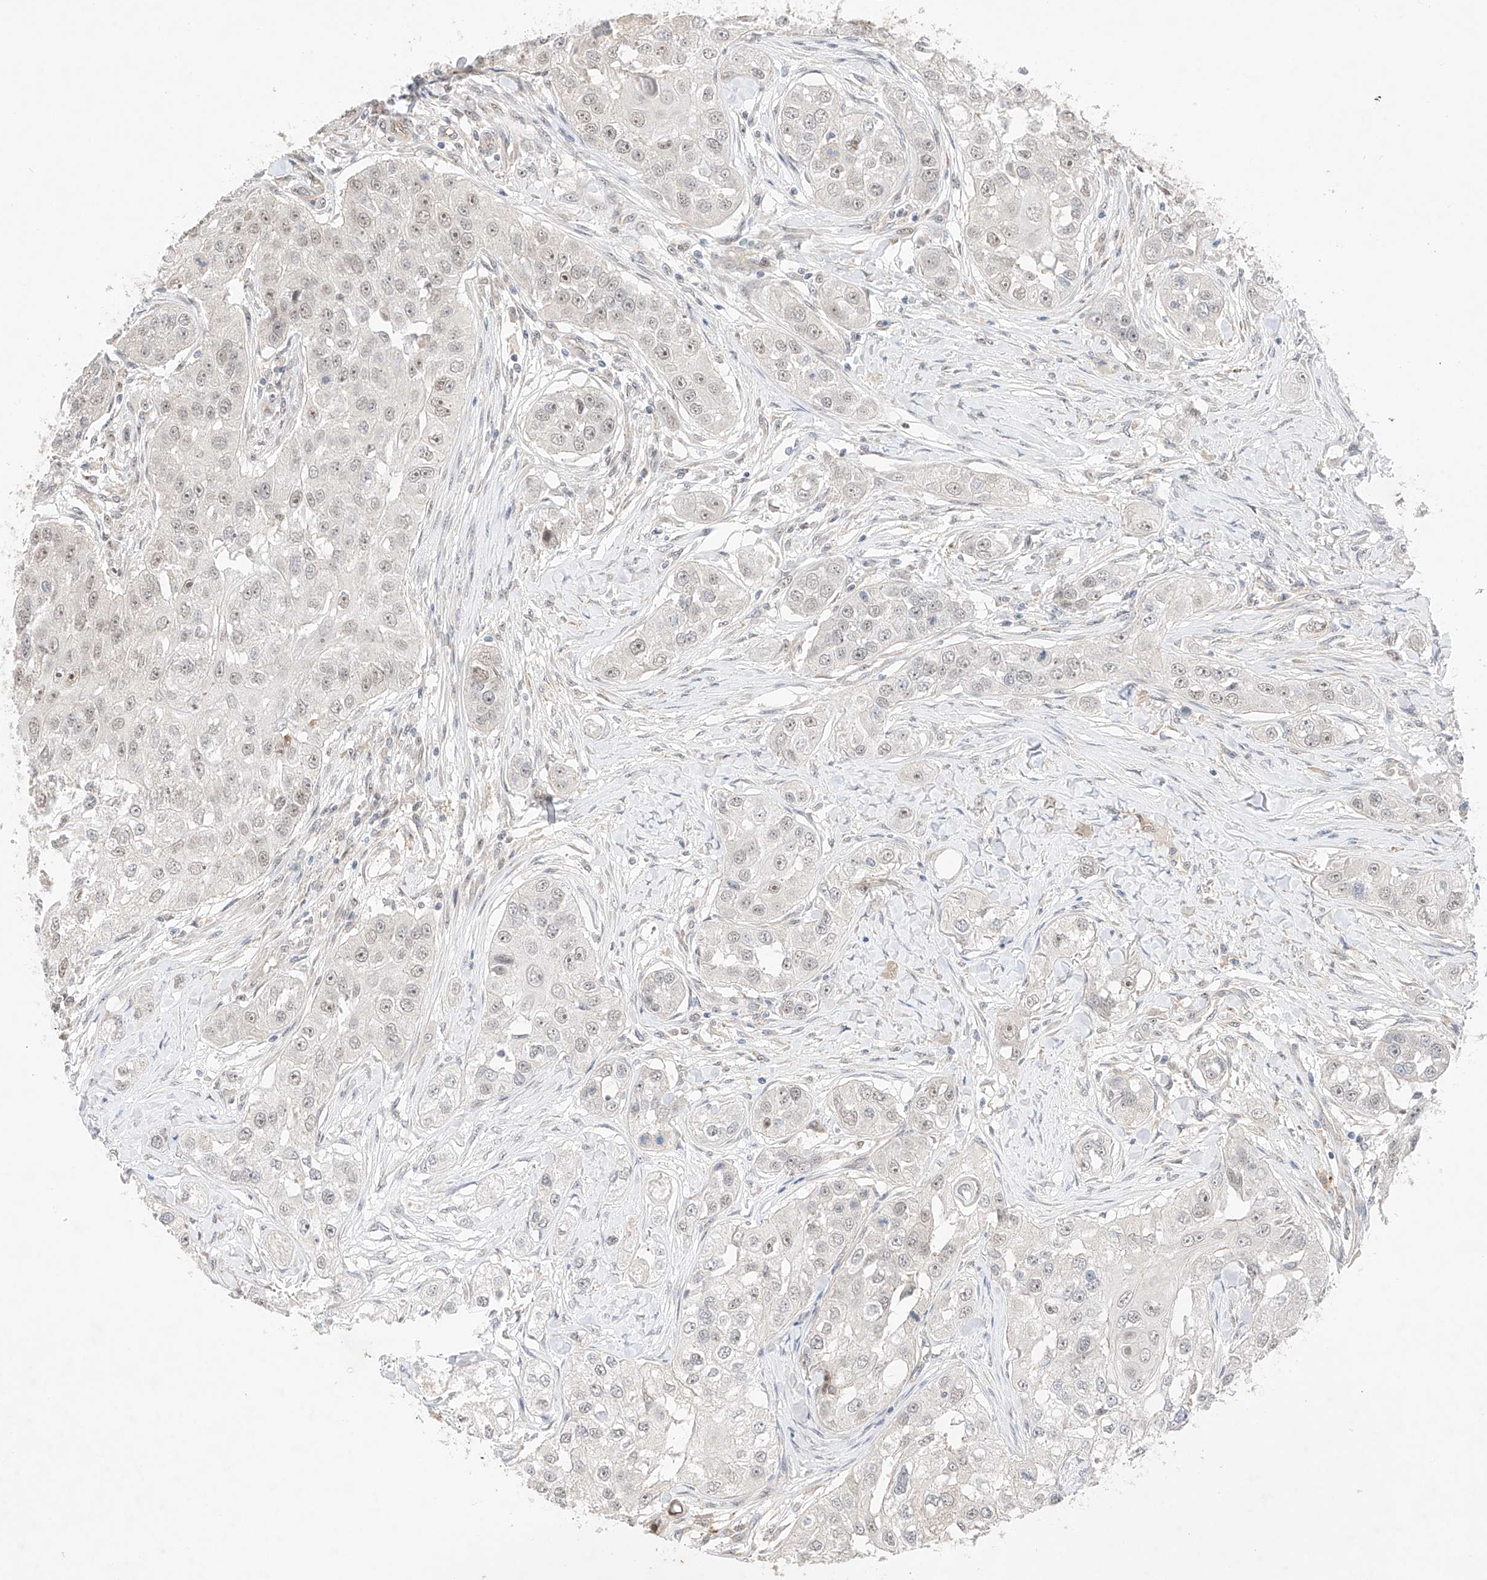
{"staining": {"intensity": "negative", "quantity": "none", "location": "none"}, "tissue": "head and neck cancer", "cell_type": "Tumor cells", "image_type": "cancer", "snomed": [{"axis": "morphology", "description": "Normal tissue, NOS"}, {"axis": "morphology", "description": "Squamous cell carcinoma, NOS"}, {"axis": "topography", "description": "Skeletal muscle"}, {"axis": "topography", "description": "Head-Neck"}], "caption": "Histopathology image shows no significant protein positivity in tumor cells of squamous cell carcinoma (head and neck).", "gene": "IL22RA2", "patient": {"sex": "male", "age": 51}}